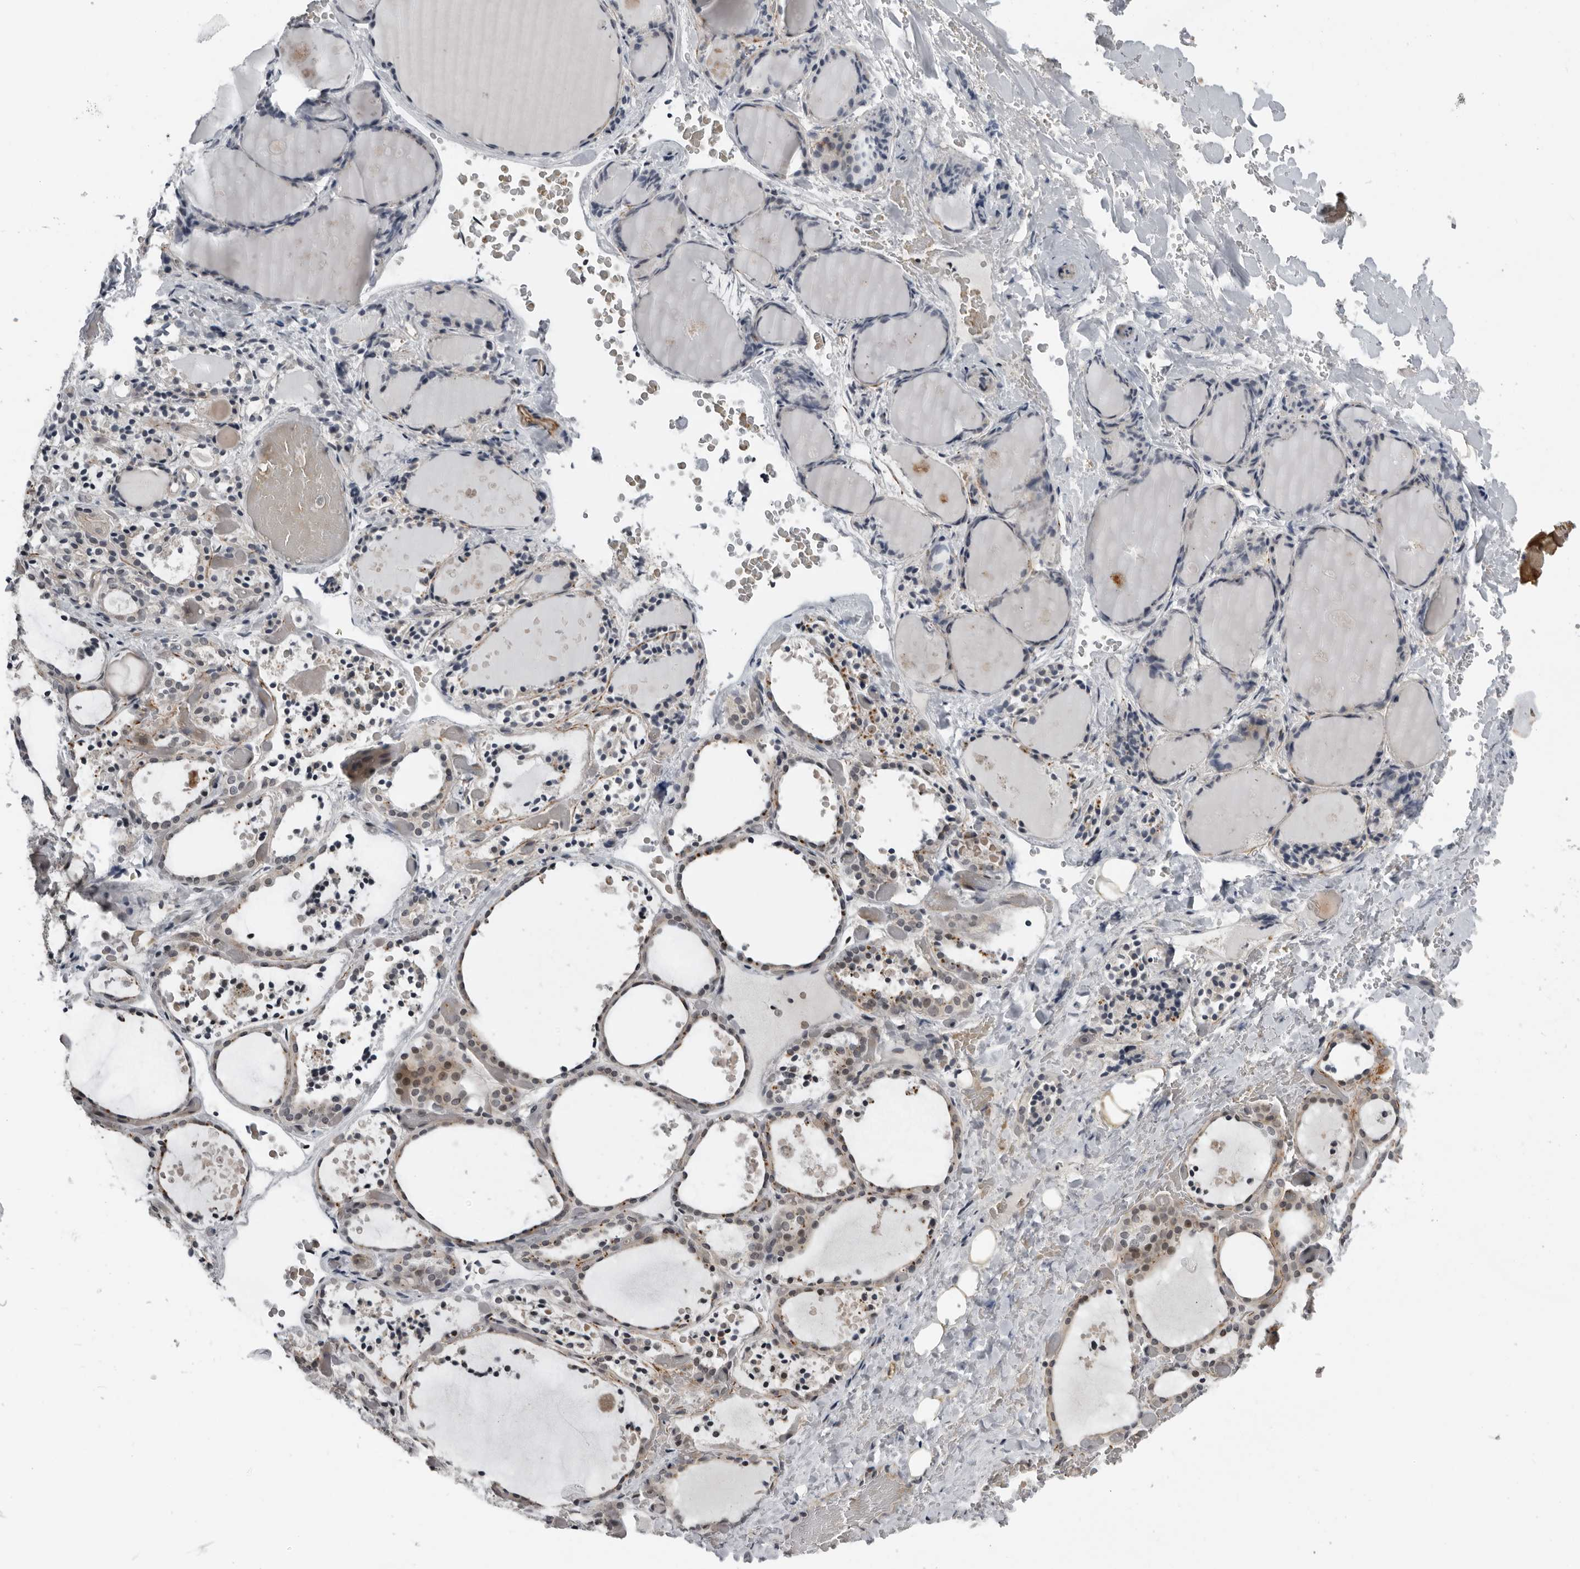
{"staining": {"intensity": "weak", "quantity": "25%-75%", "location": "cytoplasmic/membranous,nuclear"}, "tissue": "thyroid gland", "cell_type": "Glandular cells", "image_type": "normal", "snomed": [{"axis": "morphology", "description": "Normal tissue, NOS"}, {"axis": "topography", "description": "Thyroid gland"}], "caption": "High-magnification brightfield microscopy of normal thyroid gland stained with DAB (3,3'-diaminobenzidine) (brown) and counterstained with hematoxylin (blue). glandular cells exhibit weak cytoplasmic/membranous,nuclear expression is present in approximately25%-75% of cells. (IHC, brightfield microscopy, high magnification).", "gene": "ALPK2", "patient": {"sex": "female", "age": 44}}